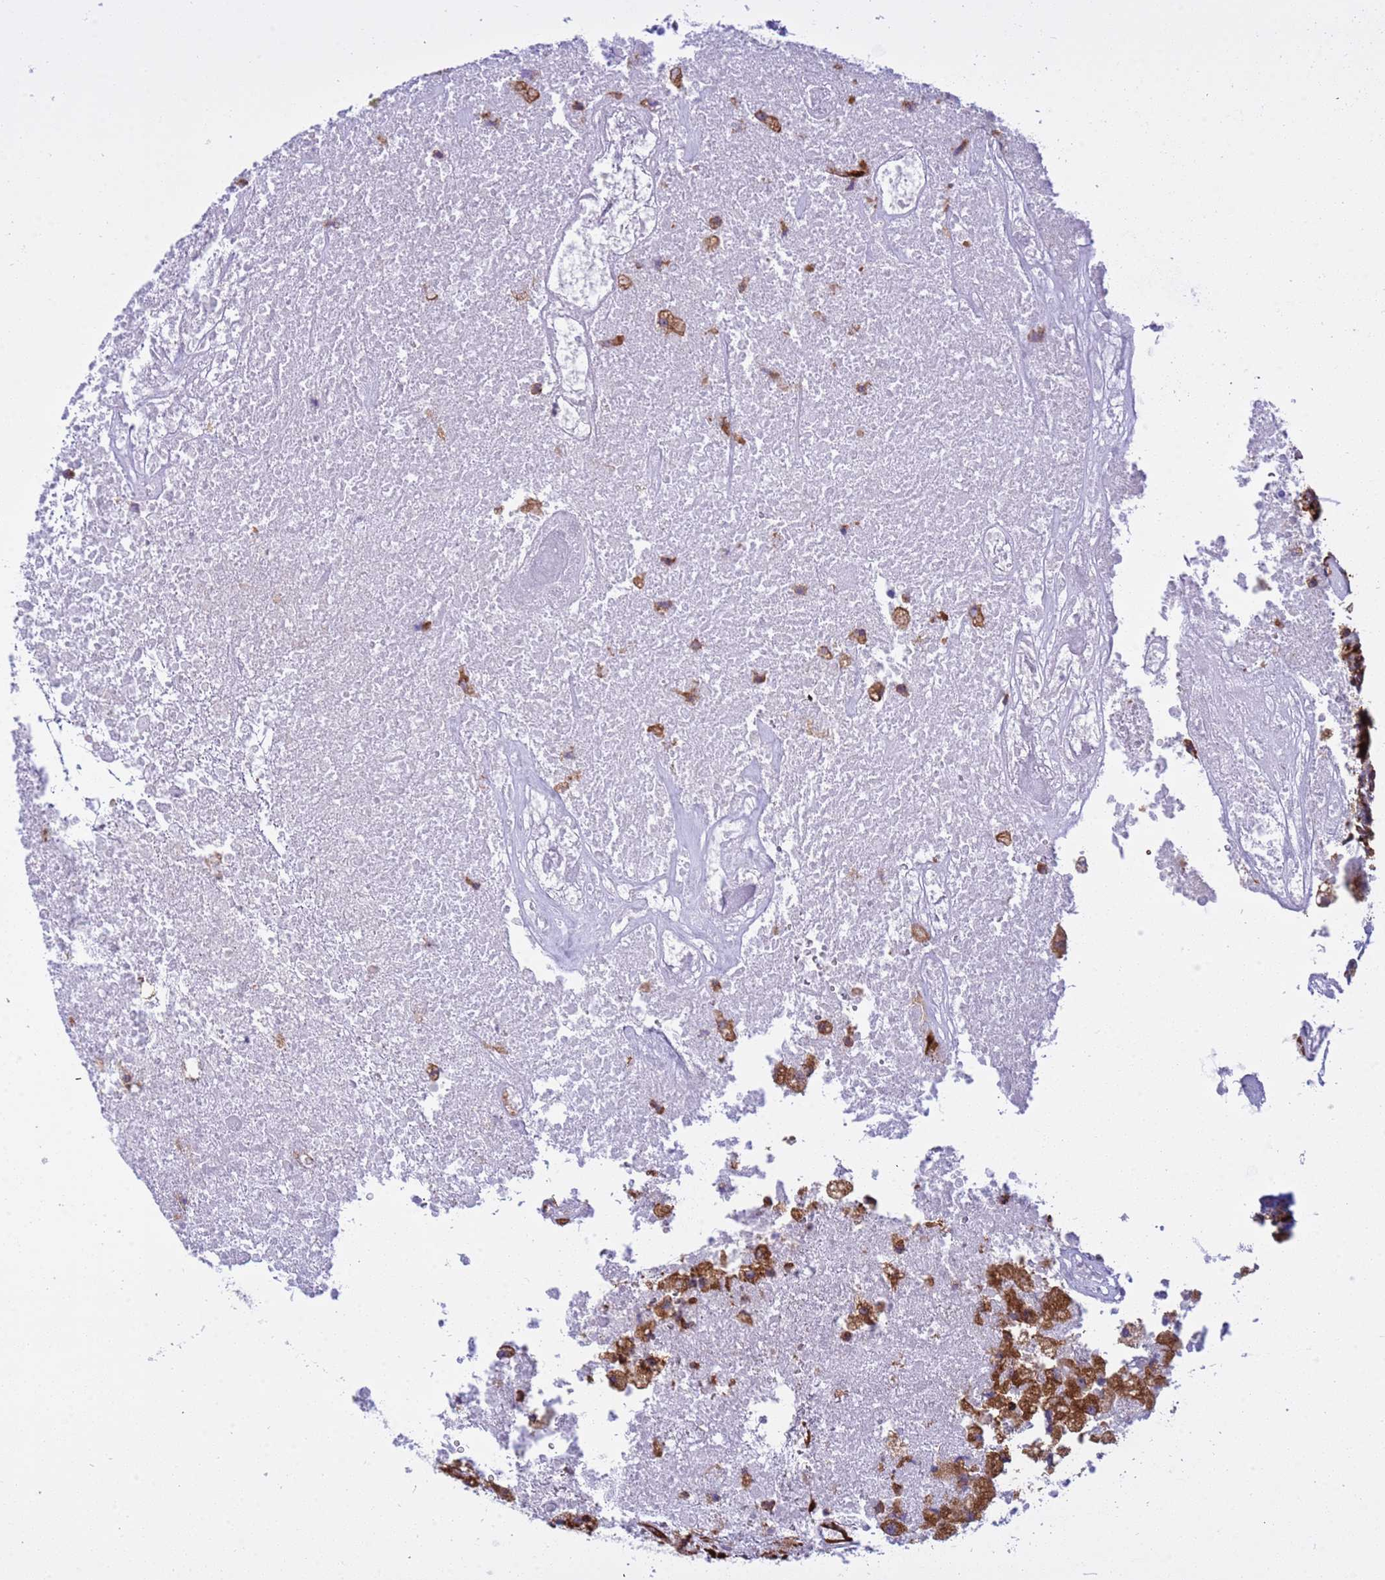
{"staining": {"intensity": "strong", "quantity": ">75%", "location": "cytoplasmic/membranous"}, "tissue": "glioma", "cell_type": "Tumor cells", "image_type": "cancer", "snomed": [{"axis": "morphology", "description": "Glioma, malignant, High grade"}, {"axis": "topography", "description": "Brain"}], "caption": "Approximately >75% of tumor cells in human glioma exhibit strong cytoplasmic/membranous protein staining as visualized by brown immunohistochemical staining.", "gene": "RPL36", "patient": {"sex": "male", "age": 76}}